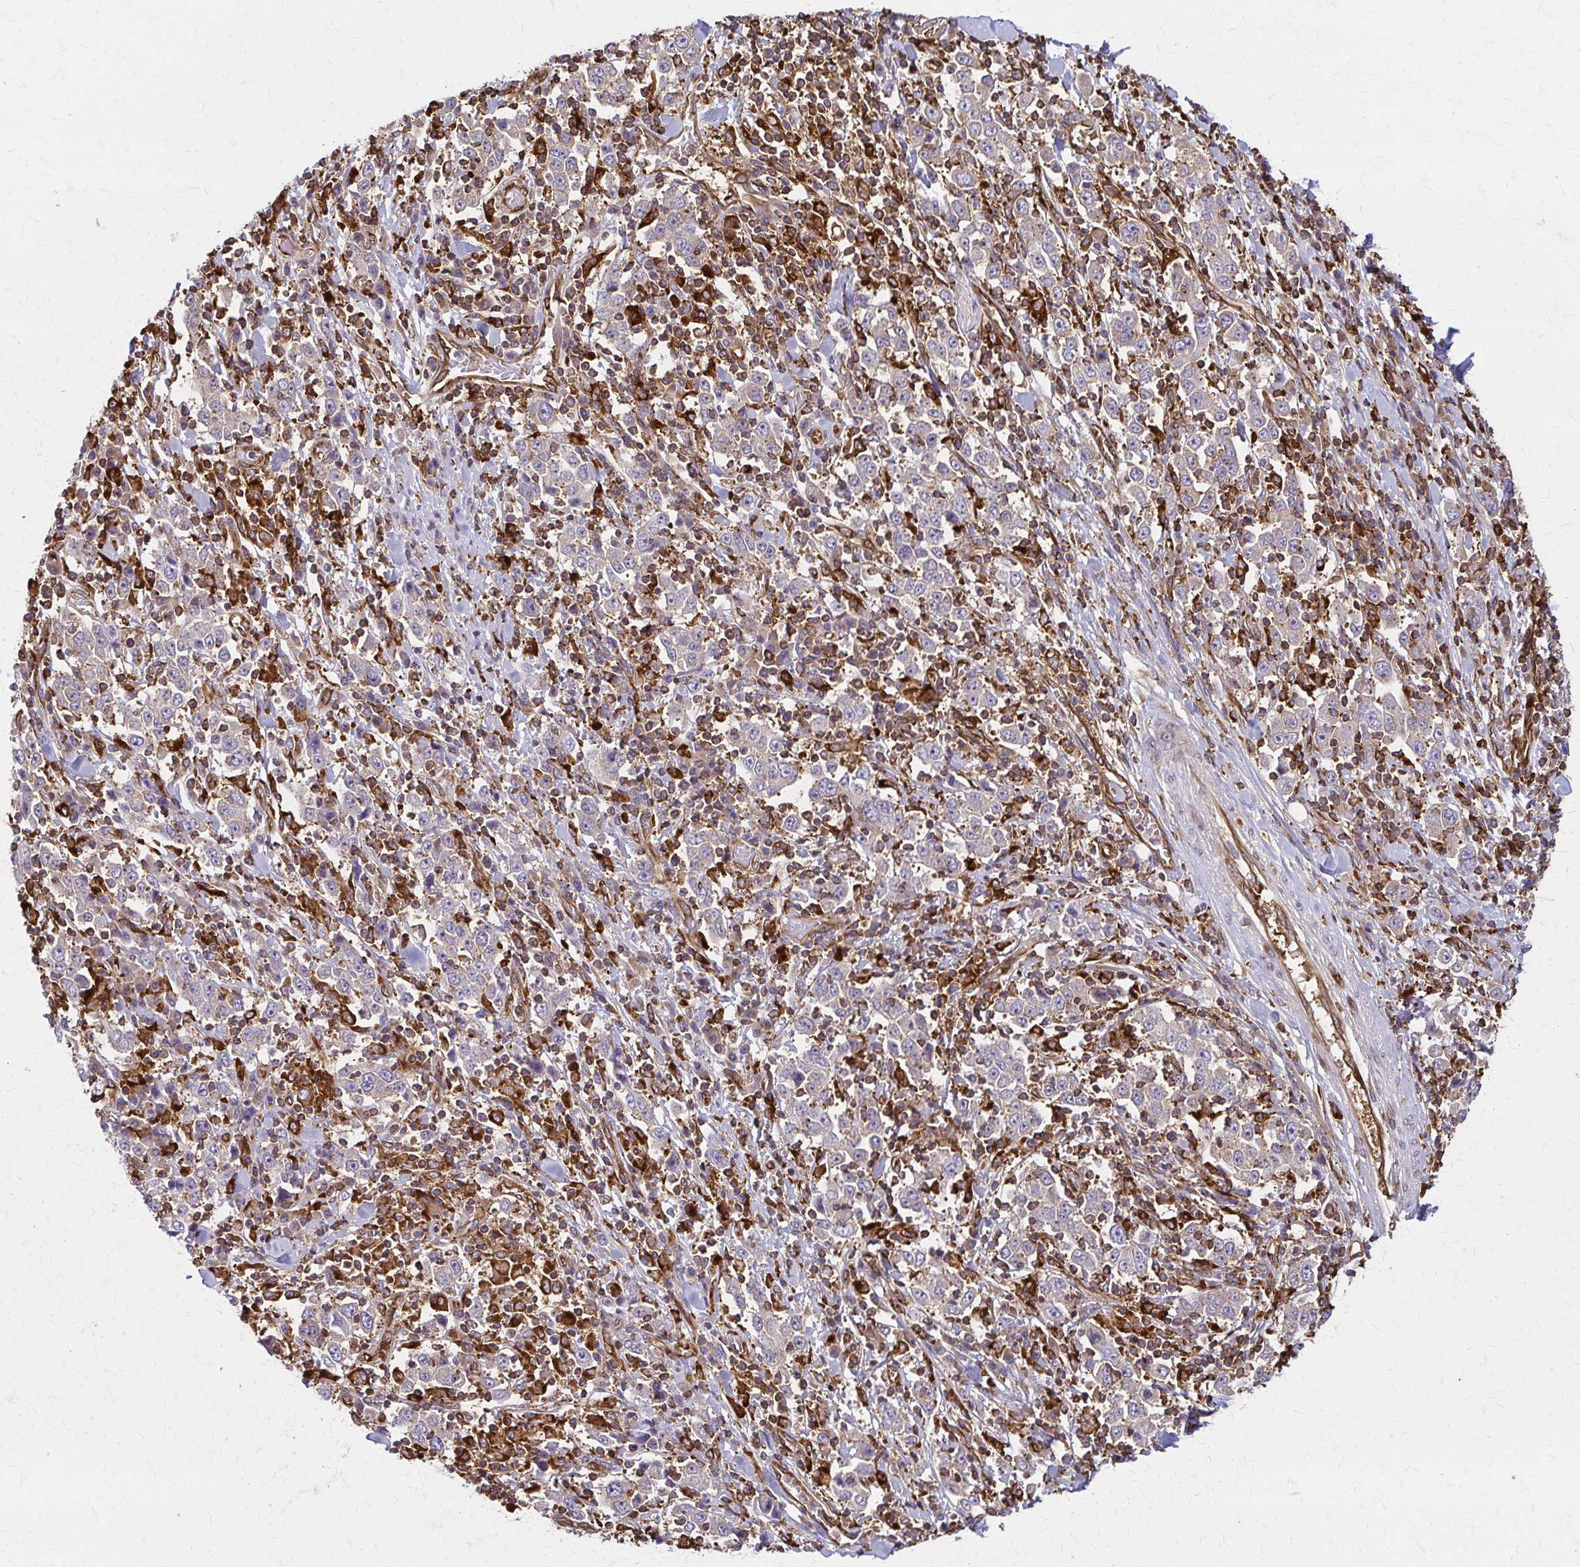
{"staining": {"intensity": "weak", "quantity": "25%-75%", "location": "cytoplasmic/membranous"}, "tissue": "stomach cancer", "cell_type": "Tumor cells", "image_type": "cancer", "snomed": [{"axis": "morphology", "description": "Normal tissue, NOS"}, {"axis": "morphology", "description": "Adenocarcinoma, NOS"}, {"axis": "topography", "description": "Stomach, upper"}, {"axis": "topography", "description": "Stomach"}], "caption": "This photomicrograph shows IHC staining of human stomach adenocarcinoma, with low weak cytoplasmic/membranous staining in approximately 25%-75% of tumor cells.", "gene": "WASF2", "patient": {"sex": "male", "age": 59}}